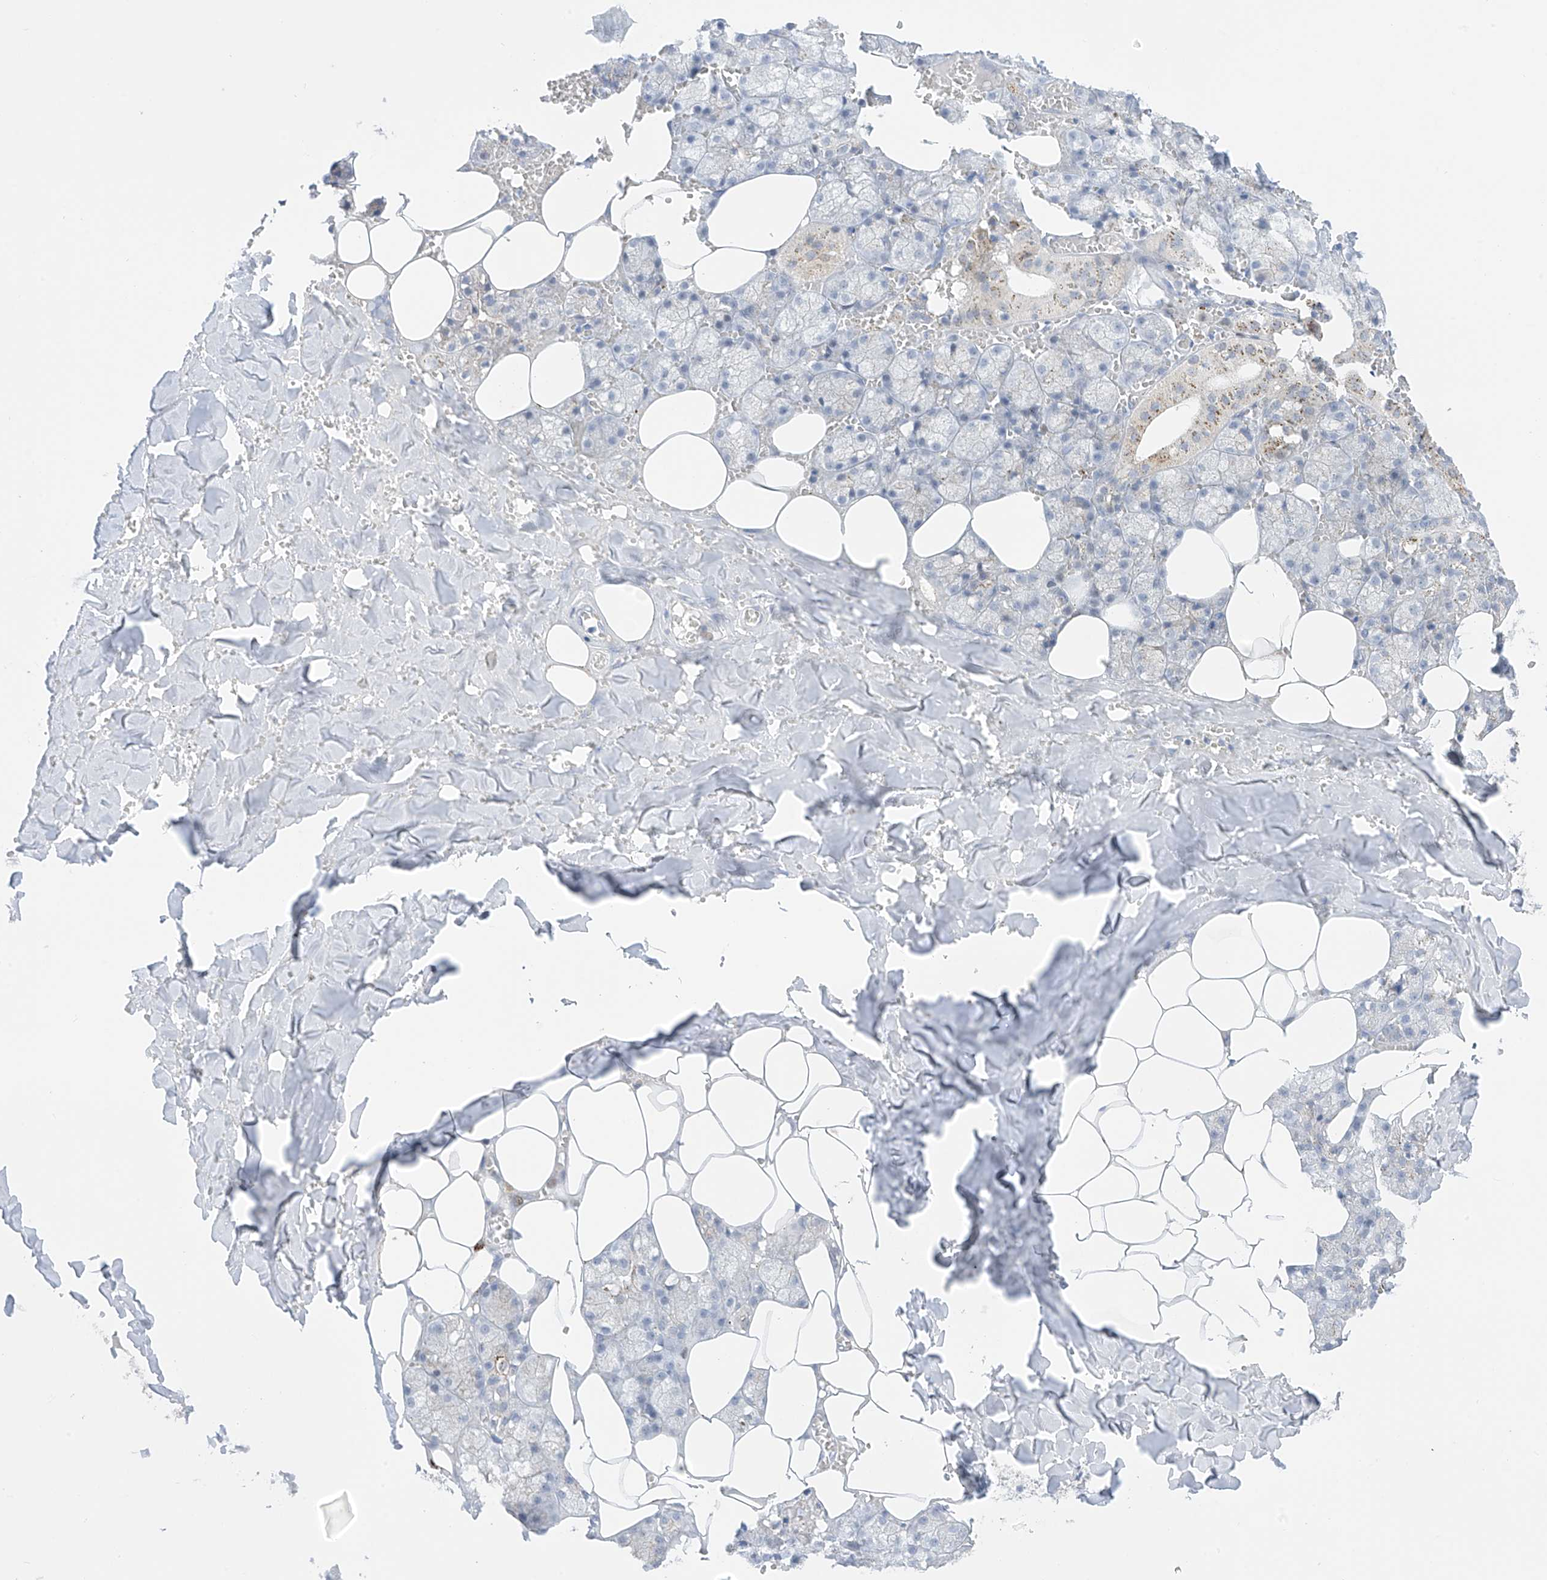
{"staining": {"intensity": "moderate", "quantity": "<25%", "location": "cytoplasmic/membranous"}, "tissue": "salivary gland", "cell_type": "Glandular cells", "image_type": "normal", "snomed": [{"axis": "morphology", "description": "Normal tissue, NOS"}, {"axis": "topography", "description": "Salivary gland"}], "caption": "A photomicrograph of salivary gland stained for a protein shows moderate cytoplasmic/membranous brown staining in glandular cells. (IHC, brightfield microscopy, high magnification).", "gene": "PSPH", "patient": {"sex": "male", "age": 62}}